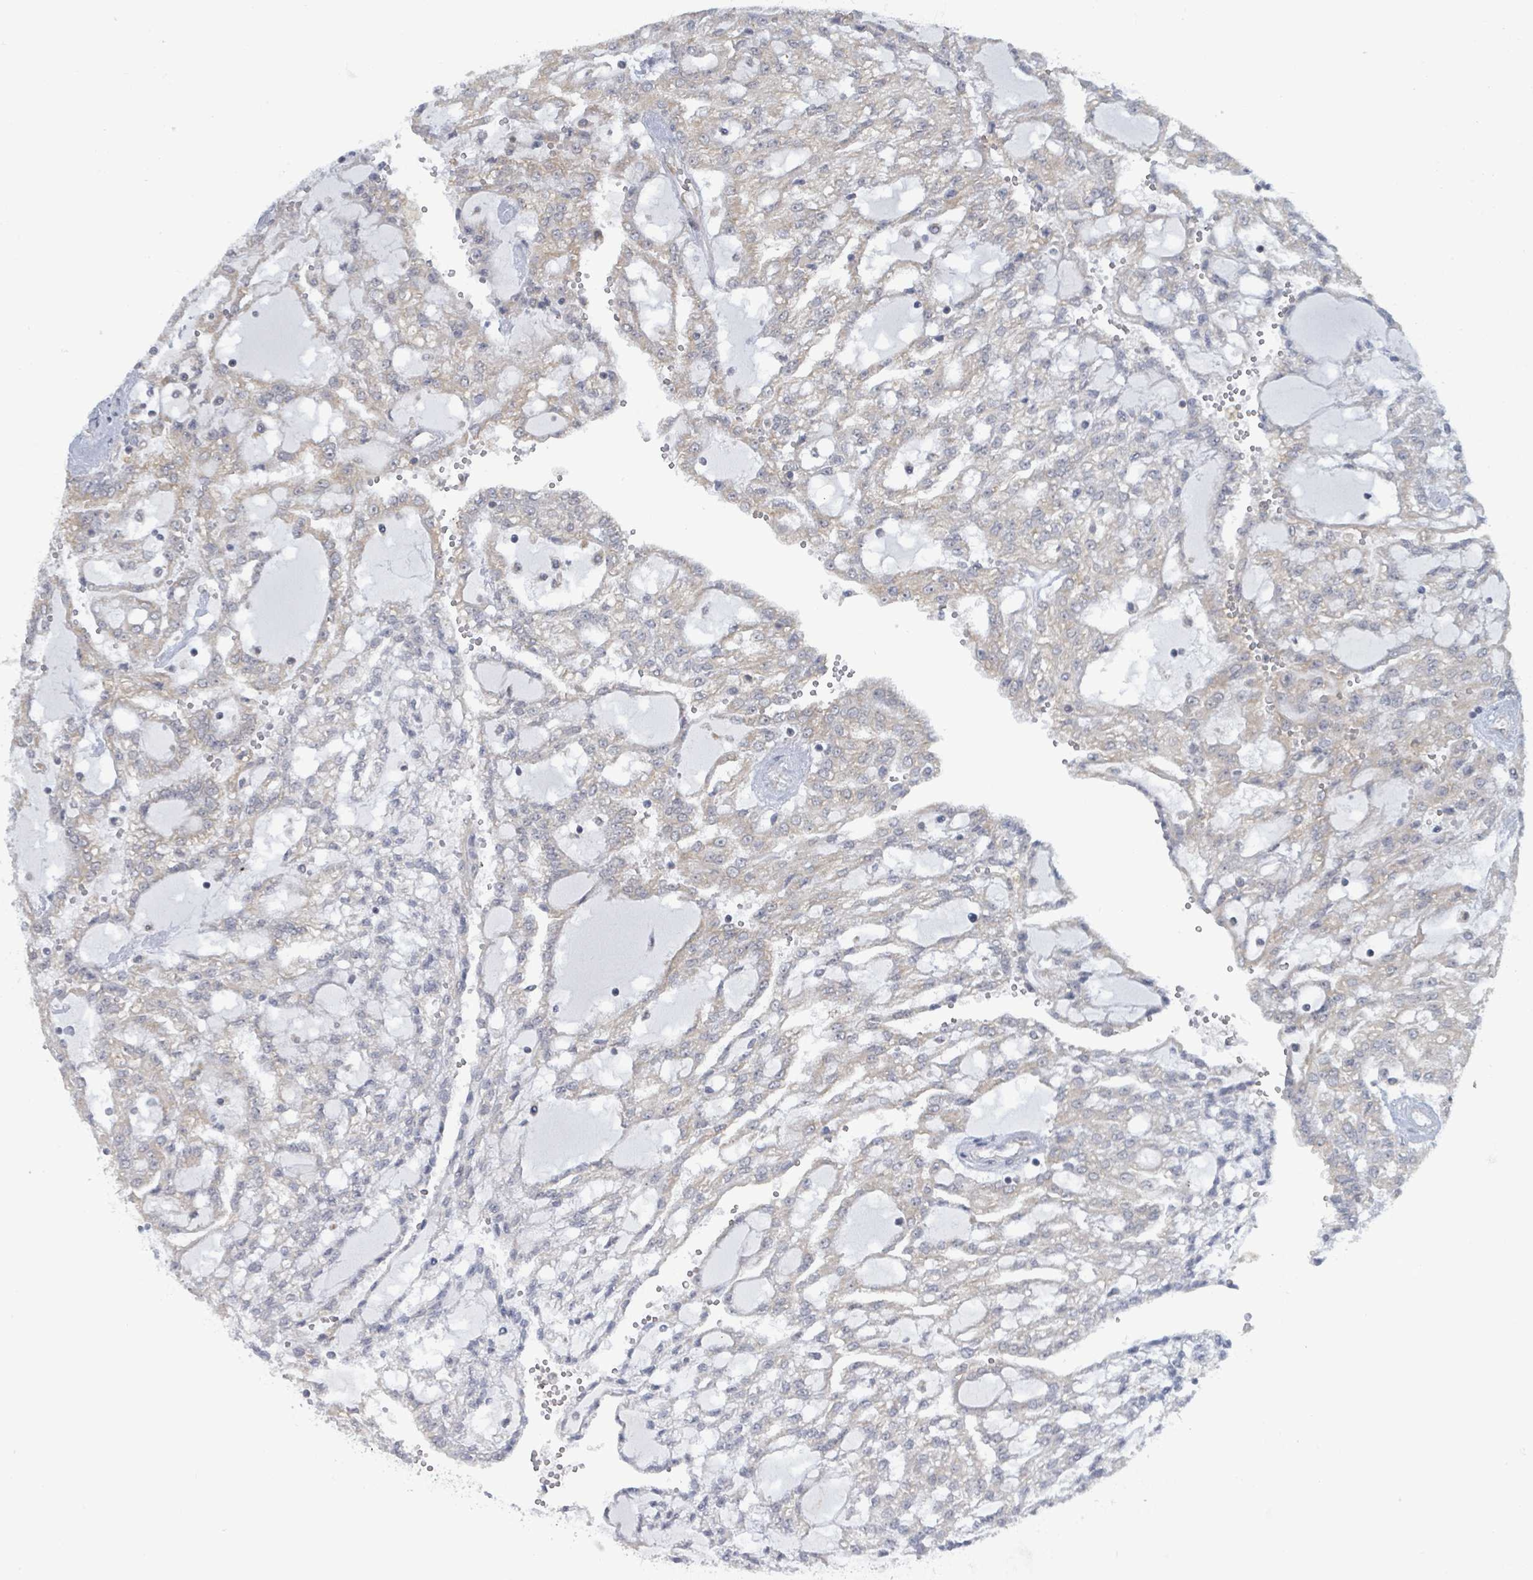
{"staining": {"intensity": "negative", "quantity": "none", "location": "none"}, "tissue": "renal cancer", "cell_type": "Tumor cells", "image_type": "cancer", "snomed": [{"axis": "morphology", "description": "Adenocarcinoma, NOS"}, {"axis": "topography", "description": "Kidney"}], "caption": "Tumor cells show no significant positivity in renal adenocarcinoma.", "gene": "RPL32", "patient": {"sex": "male", "age": 63}}